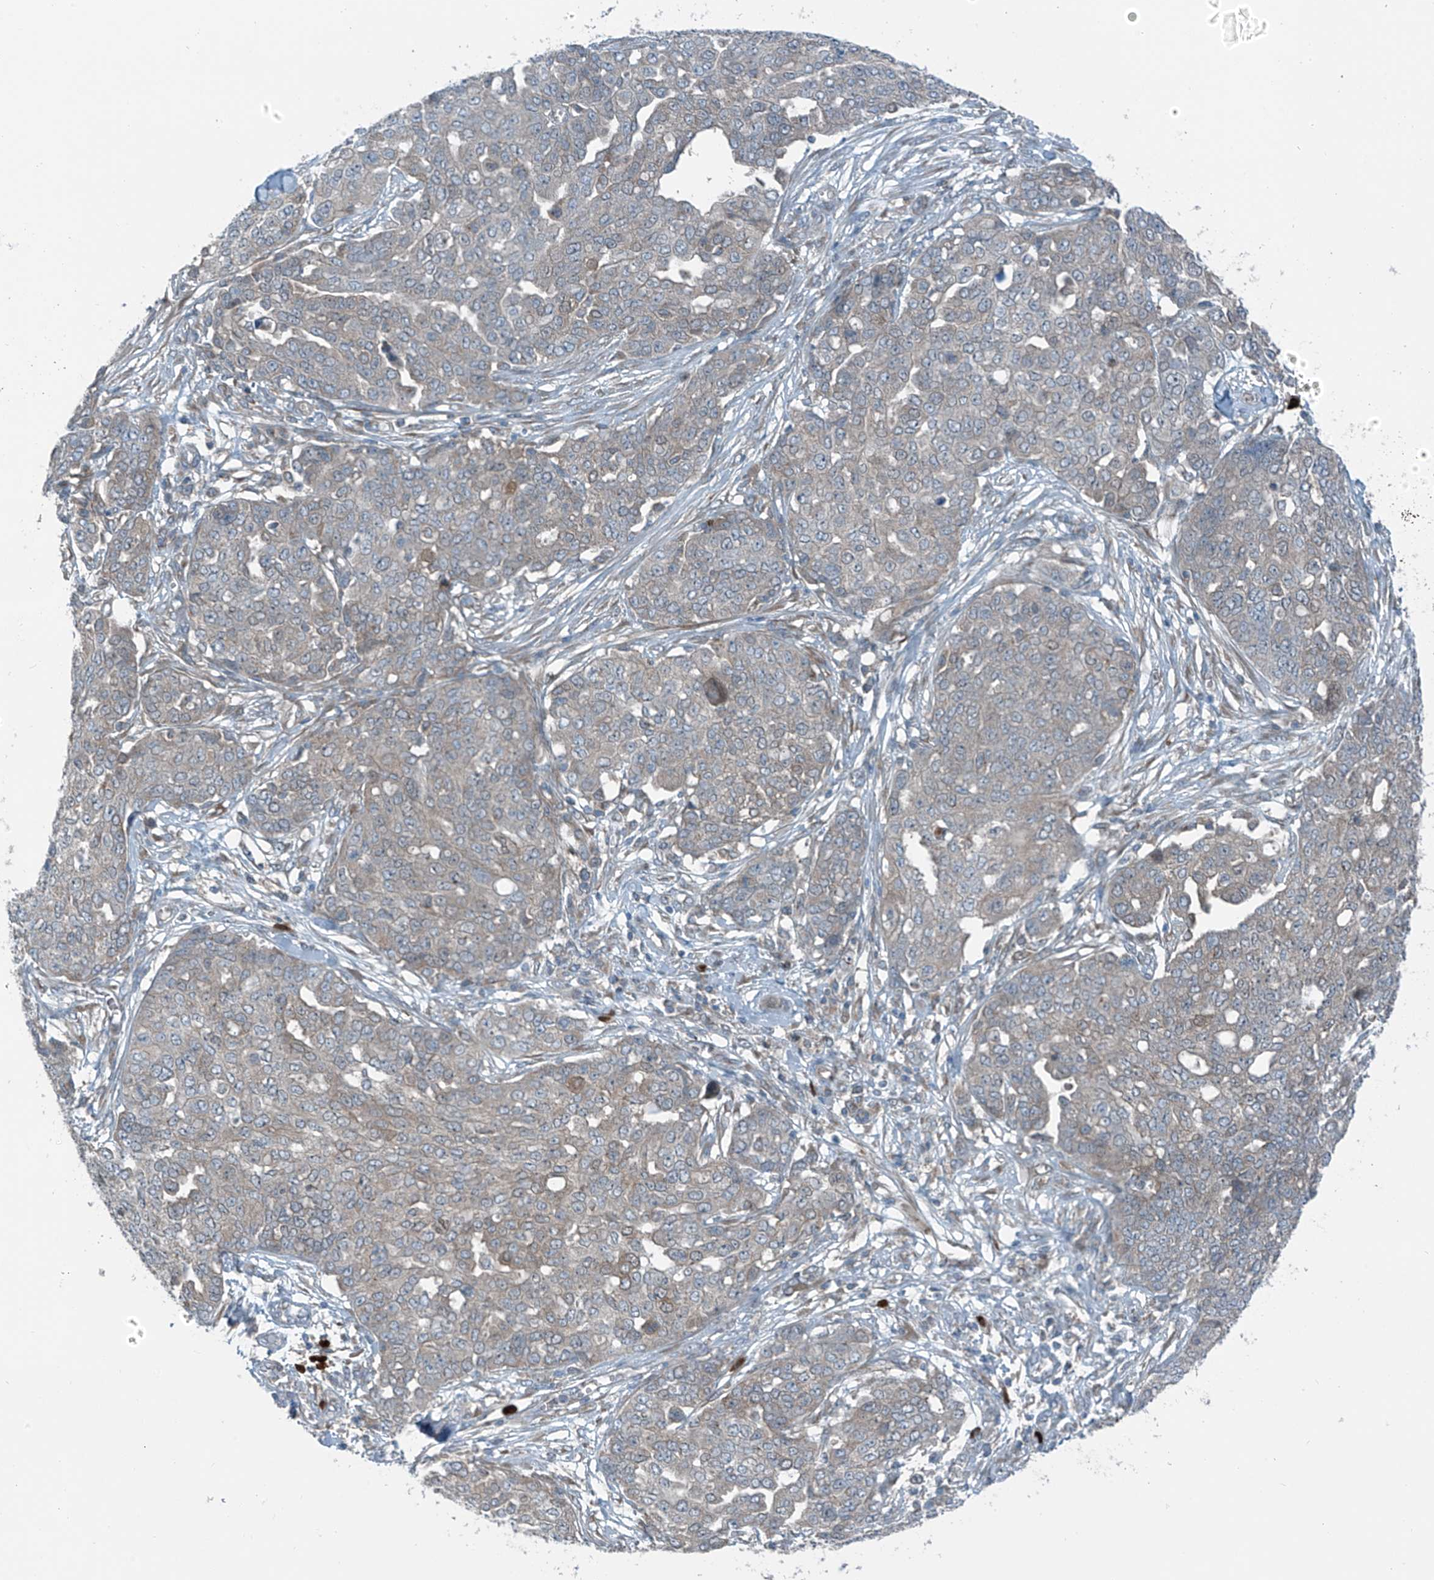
{"staining": {"intensity": "negative", "quantity": "none", "location": "none"}, "tissue": "ovarian cancer", "cell_type": "Tumor cells", "image_type": "cancer", "snomed": [{"axis": "morphology", "description": "Cystadenocarcinoma, serous, NOS"}, {"axis": "topography", "description": "Soft tissue"}, {"axis": "topography", "description": "Ovary"}], "caption": "Human ovarian serous cystadenocarcinoma stained for a protein using IHC exhibits no staining in tumor cells.", "gene": "SLC12A6", "patient": {"sex": "female", "age": 57}}